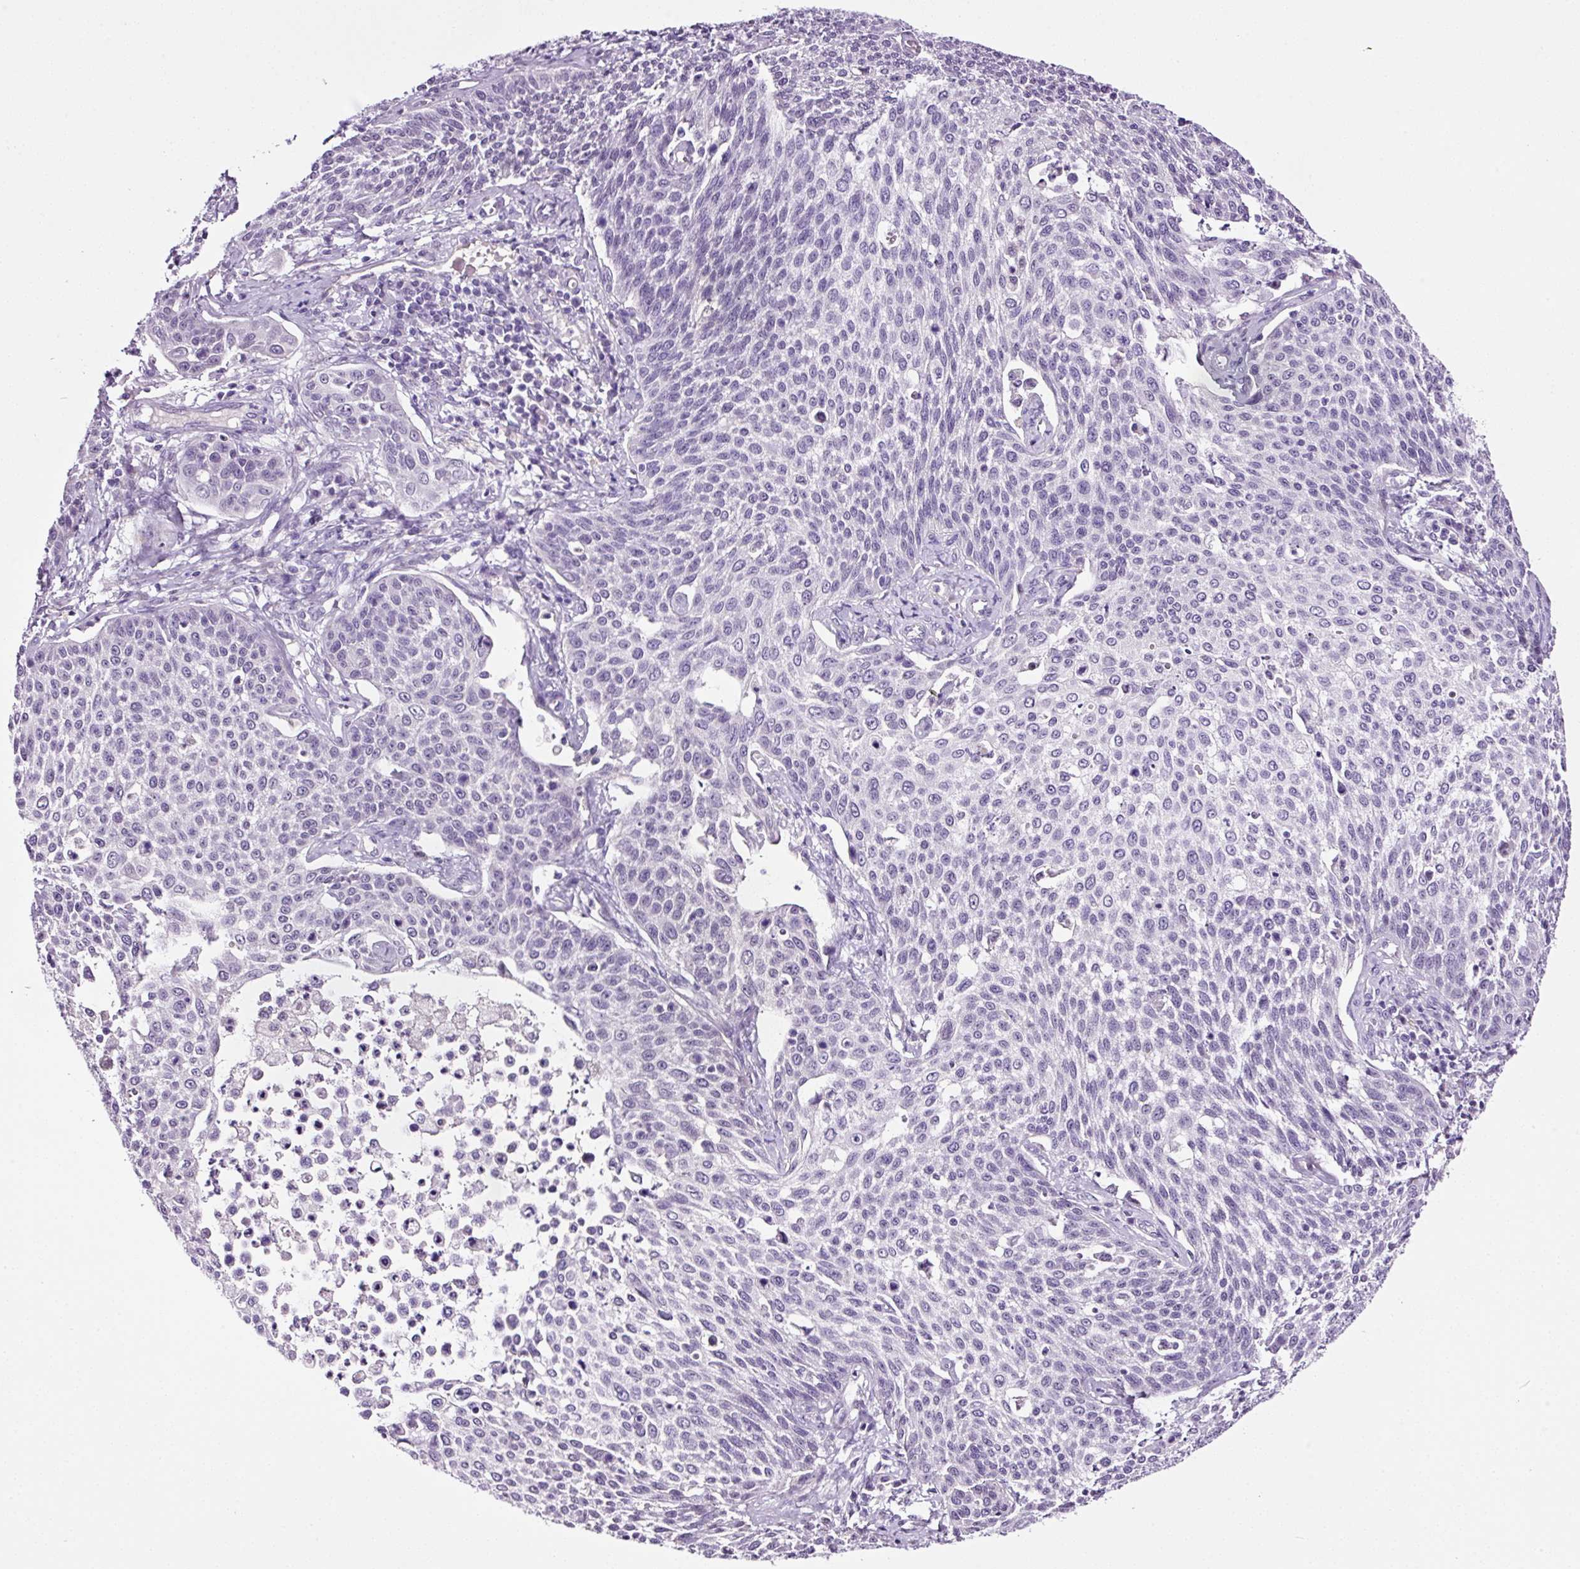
{"staining": {"intensity": "negative", "quantity": "none", "location": "none"}, "tissue": "cervical cancer", "cell_type": "Tumor cells", "image_type": "cancer", "snomed": [{"axis": "morphology", "description": "Squamous cell carcinoma, NOS"}, {"axis": "topography", "description": "Cervix"}], "caption": "DAB immunohistochemical staining of cervical squamous cell carcinoma demonstrates no significant staining in tumor cells.", "gene": "RTF2", "patient": {"sex": "female", "age": 34}}